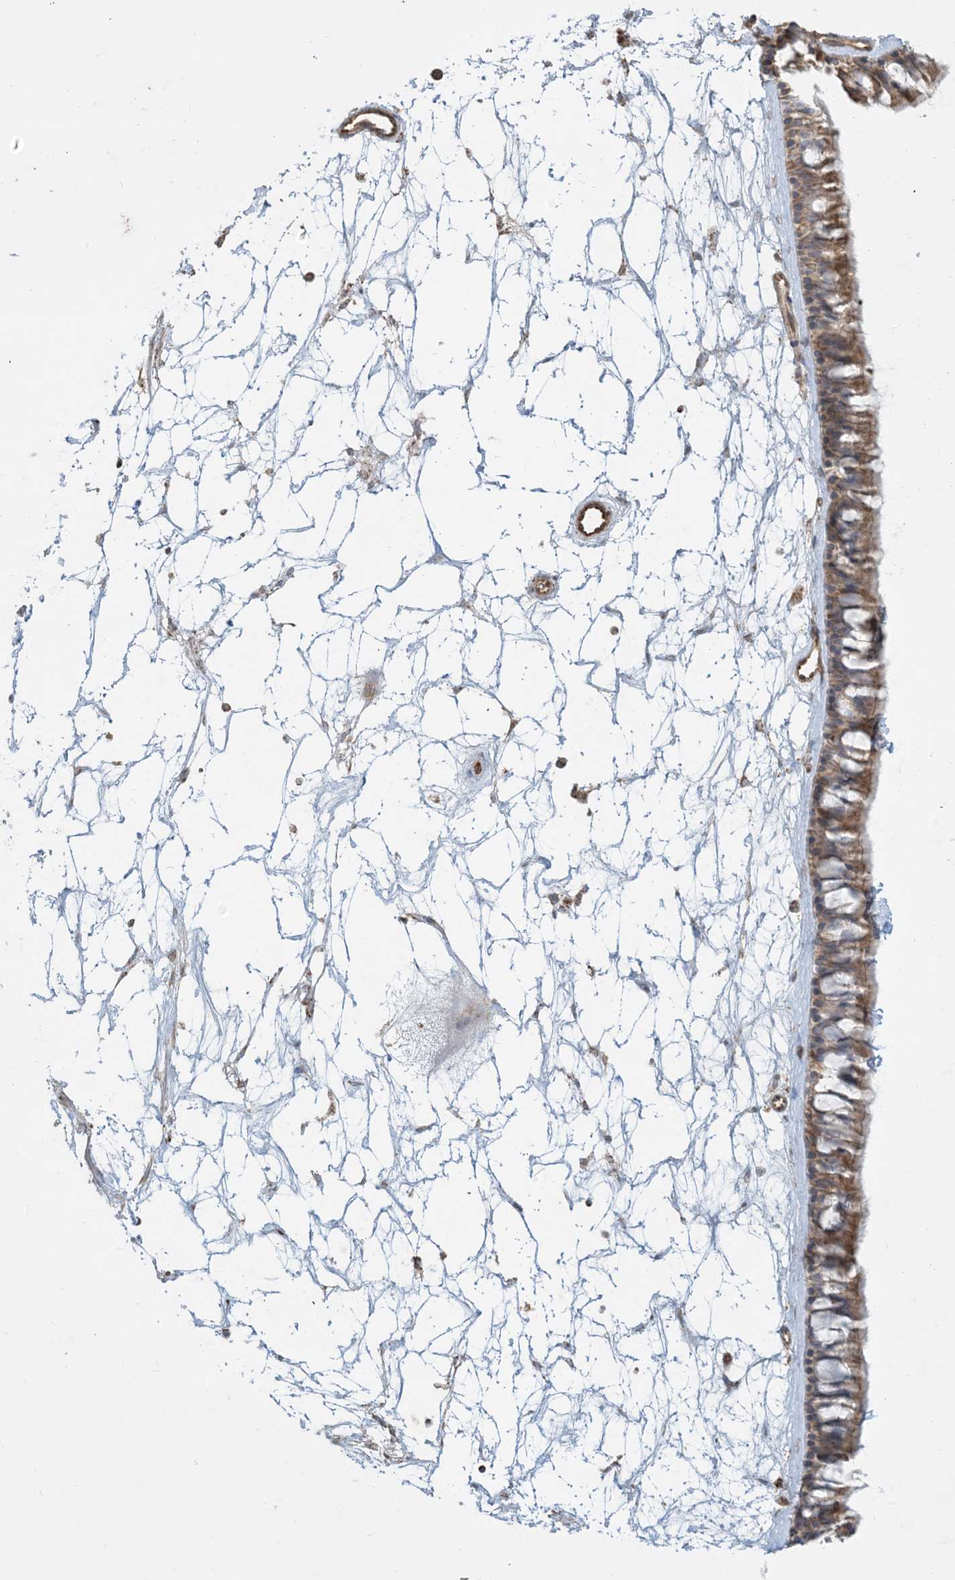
{"staining": {"intensity": "moderate", "quantity": ">75%", "location": "cytoplasmic/membranous"}, "tissue": "nasopharynx", "cell_type": "Respiratory epithelial cells", "image_type": "normal", "snomed": [{"axis": "morphology", "description": "Normal tissue, NOS"}, {"axis": "topography", "description": "Nasopharynx"}], "caption": "Immunohistochemical staining of unremarkable nasopharynx displays >75% levels of moderate cytoplasmic/membranous protein expression in approximately >75% of respiratory epithelial cells.", "gene": "PPM1F", "patient": {"sex": "male", "age": 64}}